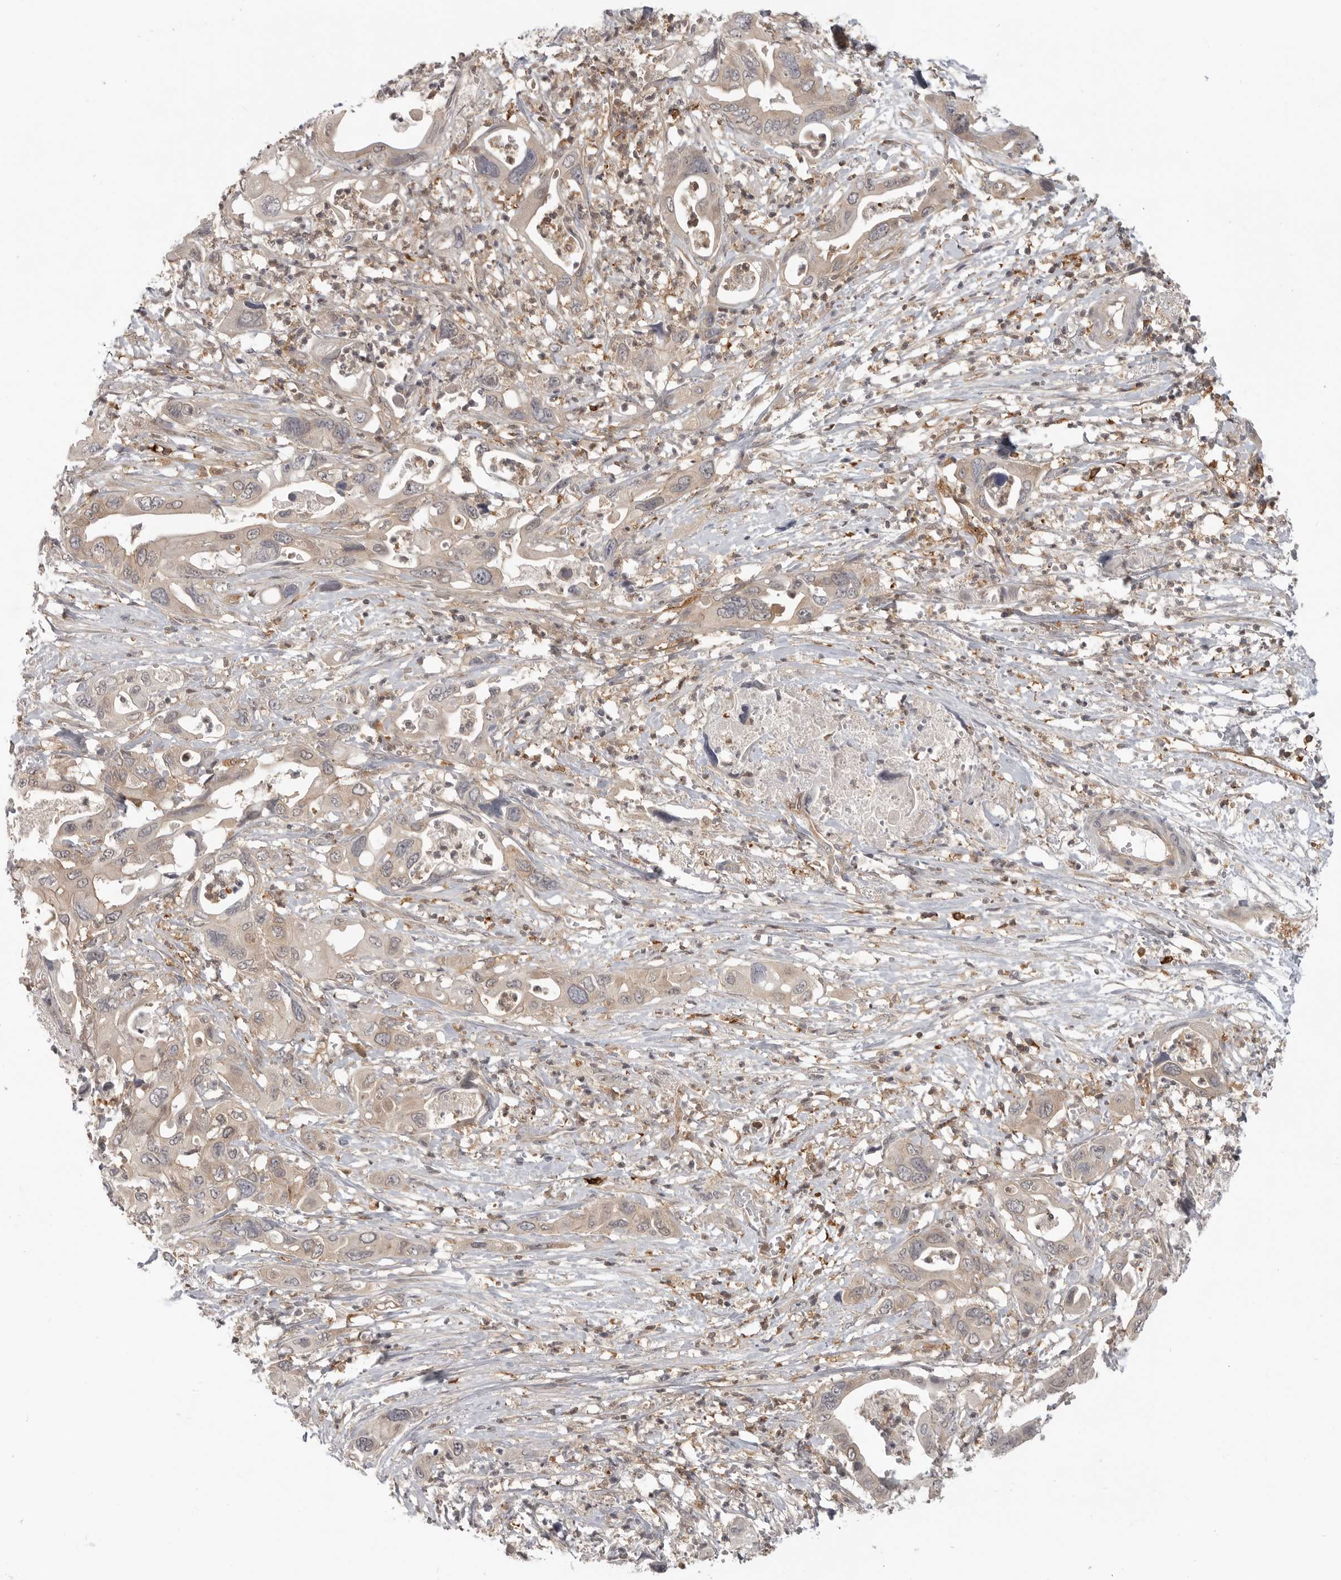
{"staining": {"intensity": "moderate", "quantity": "25%-75%", "location": "cytoplasmic/membranous"}, "tissue": "pancreatic cancer", "cell_type": "Tumor cells", "image_type": "cancer", "snomed": [{"axis": "morphology", "description": "Adenocarcinoma, NOS"}, {"axis": "topography", "description": "Pancreas"}], "caption": "High-power microscopy captured an immunohistochemistry histopathology image of pancreatic cancer, revealing moderate cytoplasmic/membranous expression in about 25%-75% of tumor cells.", "gene": "DBNL", "patient": {"sex": "male", "age": 66}}